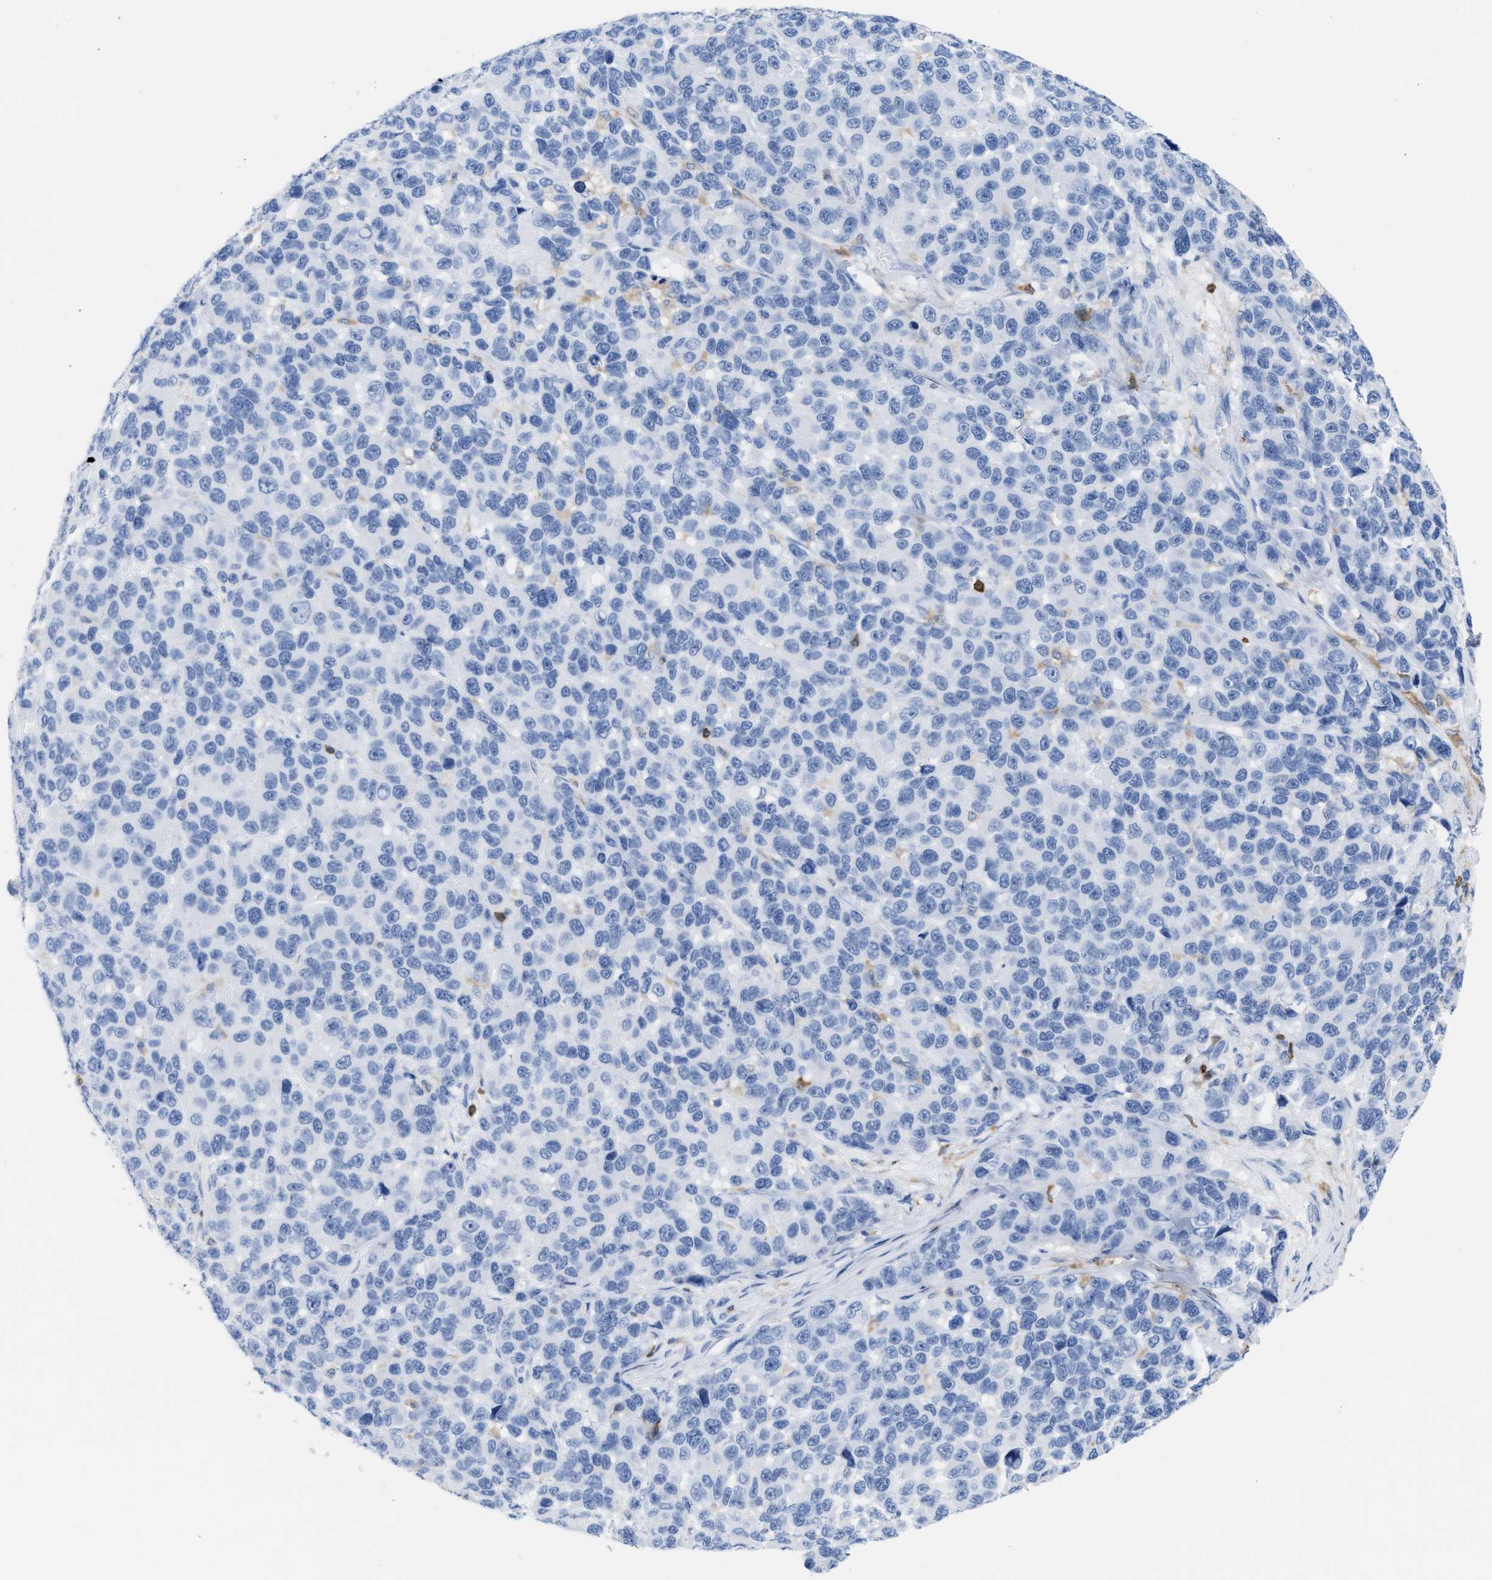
{"staining": {"intensity": "negative", "quantity": "none", "location": "none"}, "tissue": "melanoma", "cell_type": "Tumor cells", "image_type": "cancer", "snomed": [{"axis": "morphology", "description": "Malignant melanoma, NOS"}, {"axis": "topography", "description": "Skin"}], "caption": "DAB immunohistochemical staining of human malignant melanoma reveals no significant positivity in tumor cells.", "gene": "LCP1", "patient": {"sex": "male", "age": 53}}